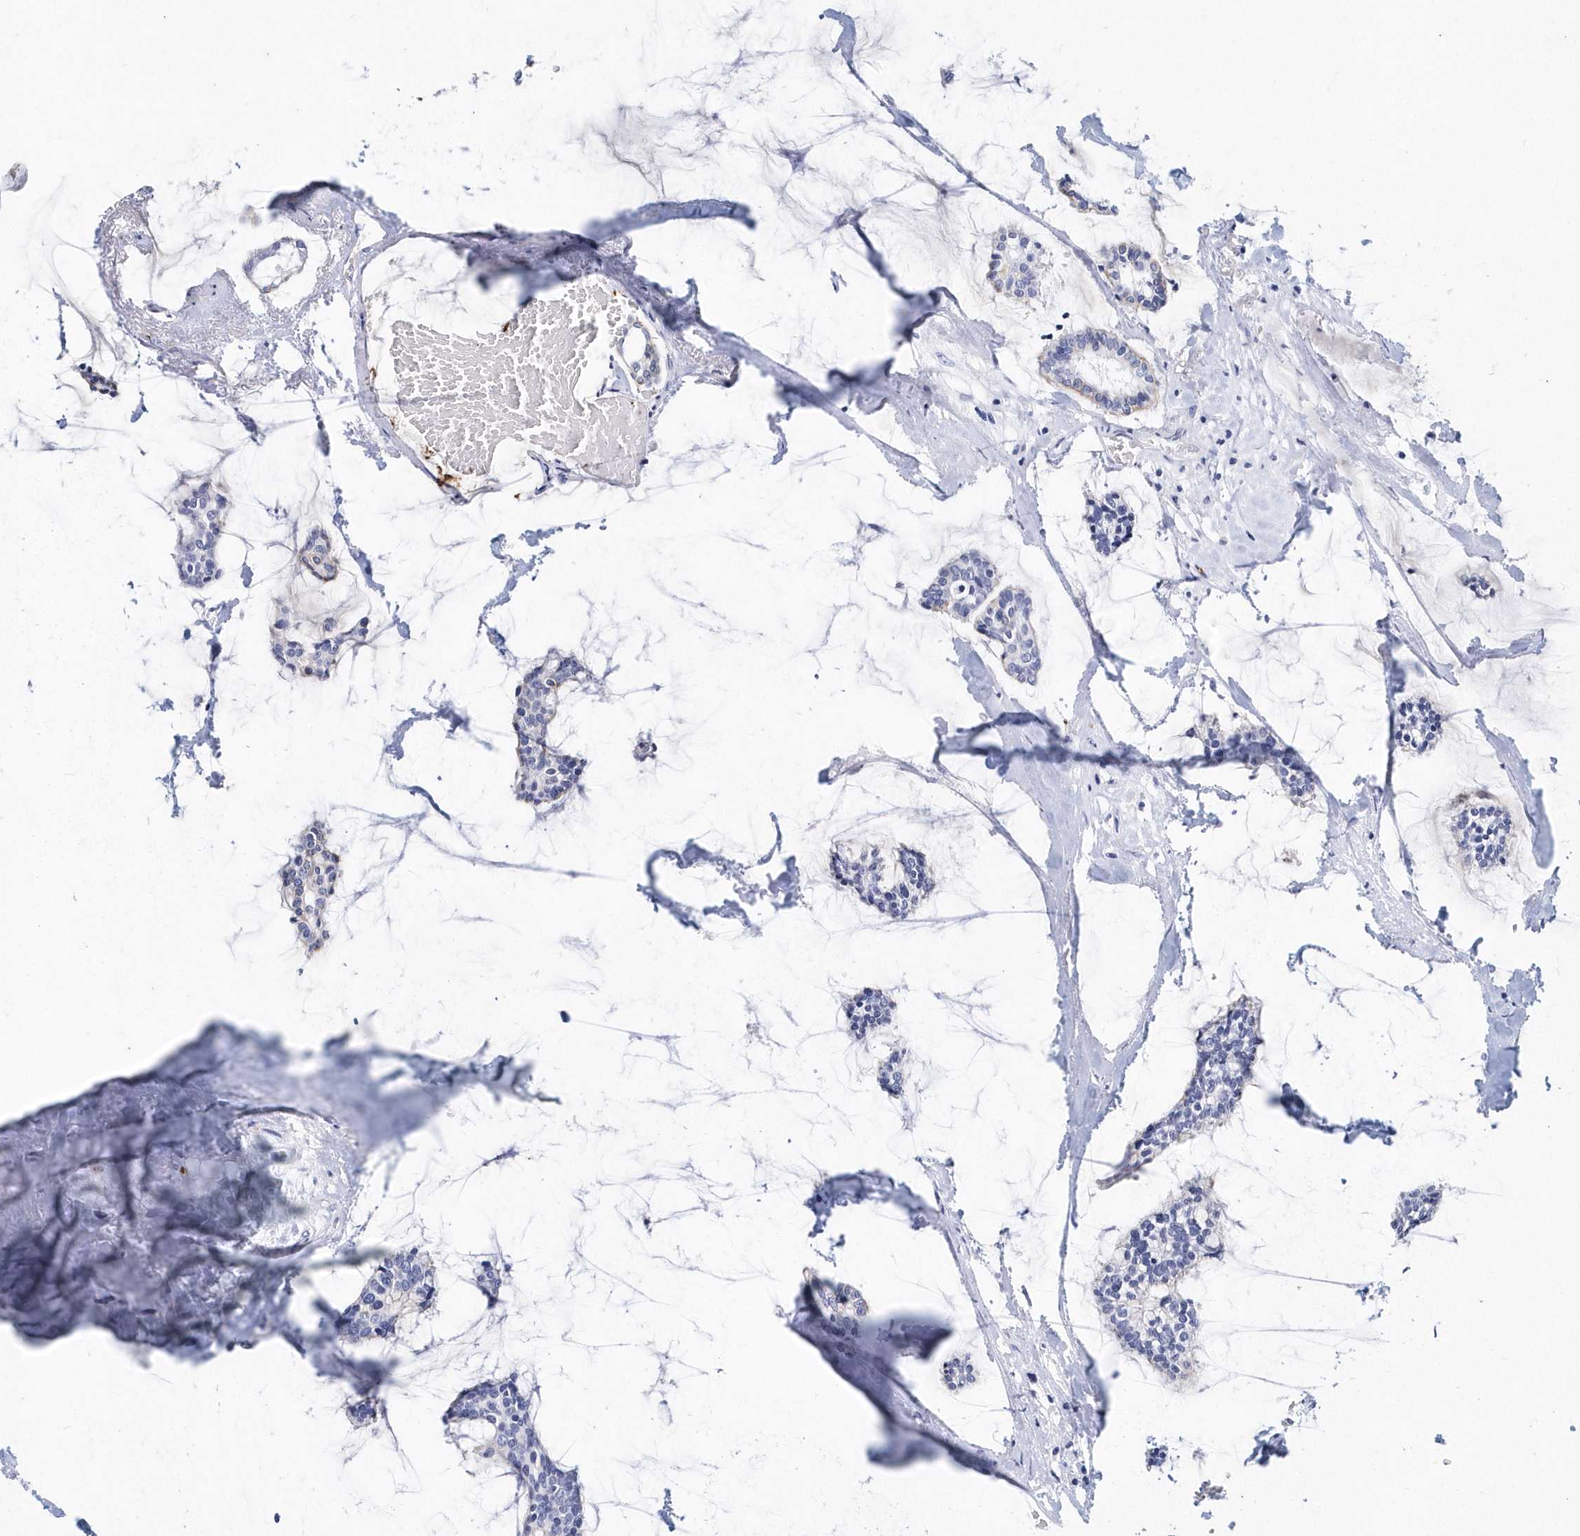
{"staining": {"intensity": "negative", "quantity": "none", "location": "none"}, "tissue": "breast cancer", "cell_type": "Tumor cells", "image_type": "cancer", "snomed": [{"axis": "morphology", "description": "Duct carcinoma"}, {"axis": "topography", "description": "Breast"}], "caption": "Immunohistochemistry (IHC) photomicrograph of neoplastic tissue: human breast cancer stained with DAB exhibits no significant protein positivity in tumor cells.", "gene": "ITGA2B", "patient": {"sex": "female", "age": 93}}